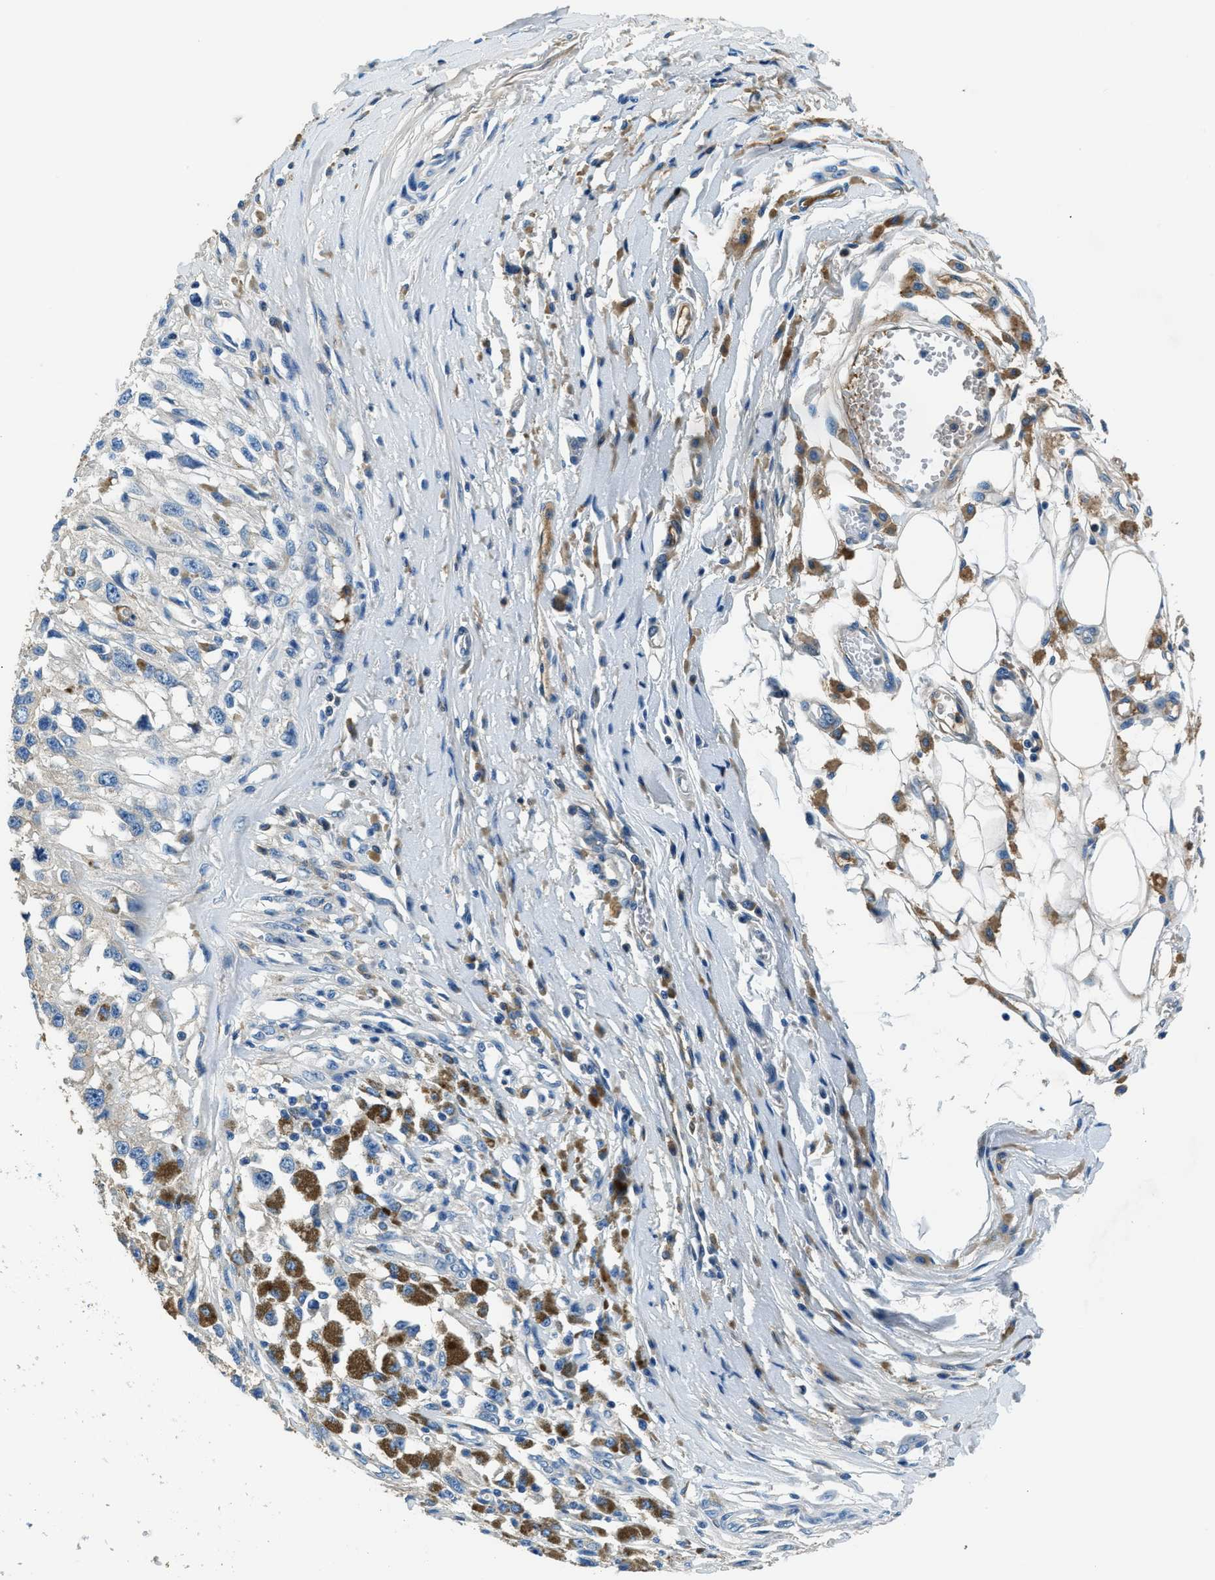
{"staining": {"intensity": "negative", "quantity": "none", "location": "none"}, "tissue": "melanoma", "cell_type": "Tumor cells", "image_type": "cancer", "snomed": [{"axis": "morphology", "description": "Malignant melanoma, Metastatic site"}, {"axis": "topography", "description": "Lymph node"}], "caption": "An immunohistochemistry histopathology image of malignant melanoma (metastatic site) is shown. There is no staining in tumor cells of malignant melanoma (metastatic site). The staining is performed using DAB (3,3'-diaminobenzidine) brown chromogen with nuclei counter-stained in using hematoxylin.", "gene": "TMEM186", "patient": {"sex": "male", "age": 59}}